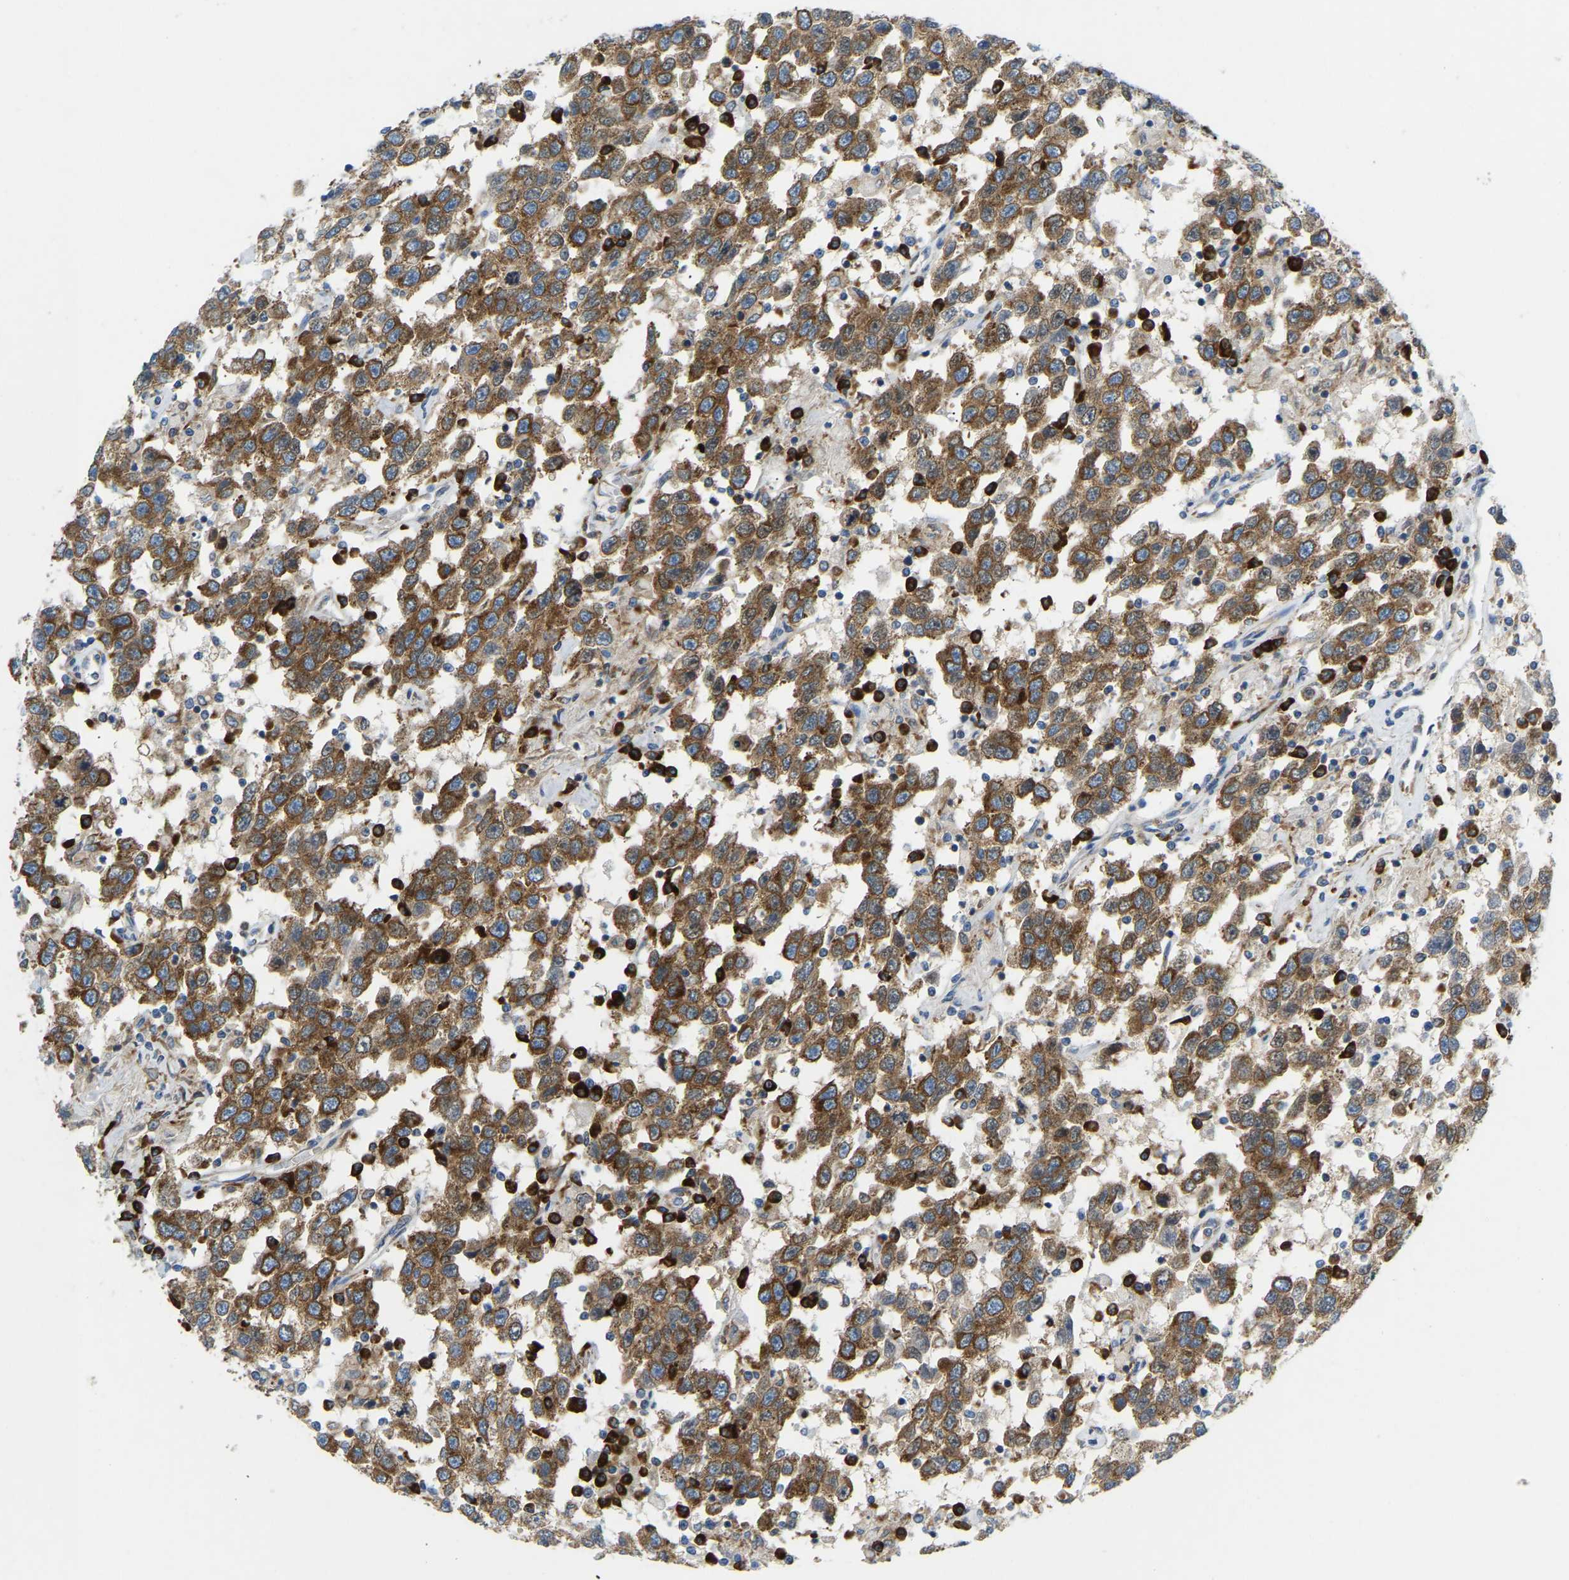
{"staining": {"intensity": "moderate", "quantity": ">75%", "location": "cytoplasmic/membranous"}, "tissue": "testis cancer", "cell_type": "Tumor cells", "image_type": "cancer", "snomed": [{"axis": "morphology", "description": "Seminoma, NOS"}, {"axis": "topography", "description": "Testis"}], "caption": "High-power microscopy captured an IHC histopathology image of testis cancer (seminoma), revealing moderate cytoplasmic/membranous staining in about >75% of tumor cells.", "gene": "SND1", "patient": {"sex": "male", "age": 41}}